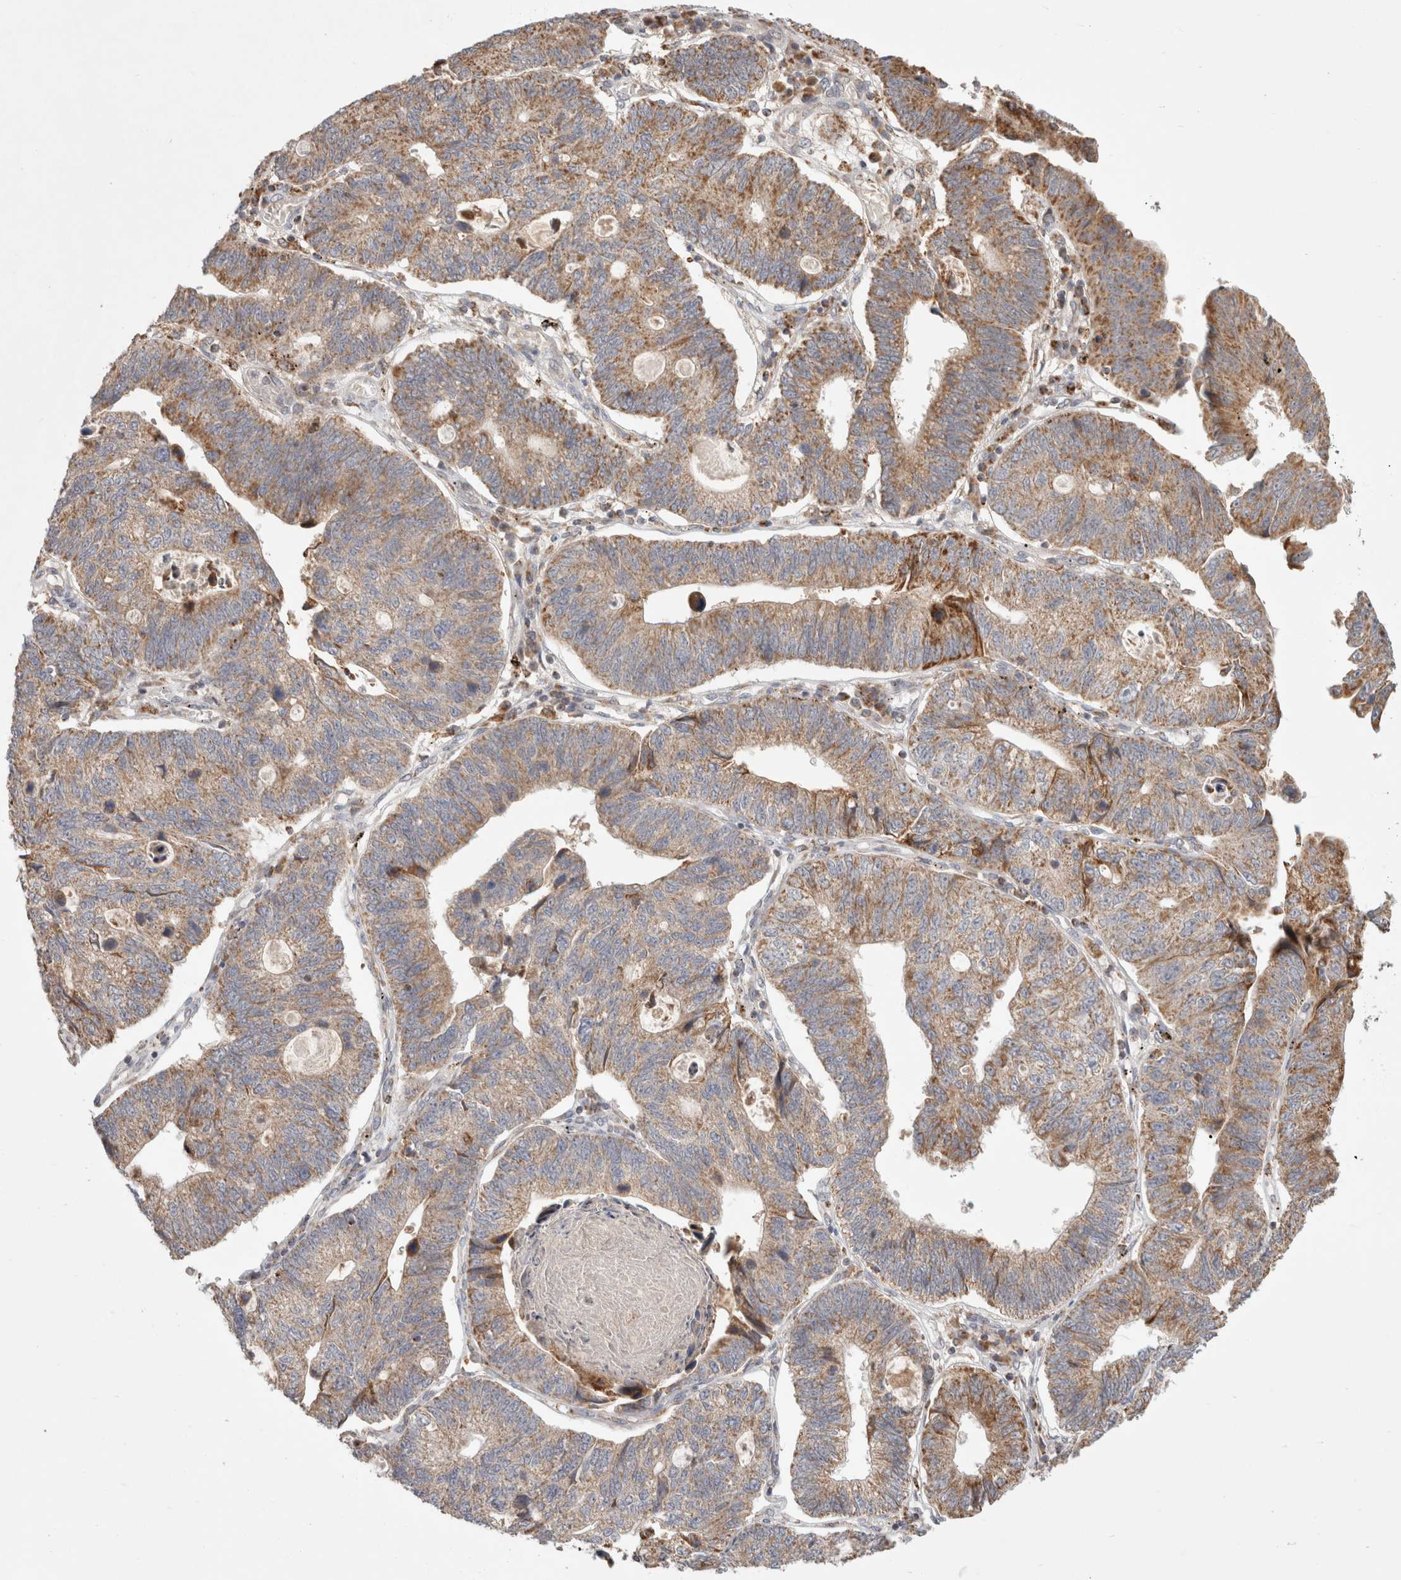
{"staining": {"intensity": "moderate", "quantity": ">75%", "location": "cytoplasmic/membranous"}, "tissue": "stomach cancer", "cell_type": "Tumor cells", "image_type": "cancer", "snomed": [{"axis": "morphology", "description": "Adenocarcinoma, NOS"}, {"axis": "topography", "description": "Stomach"}], "caption": "Stomach cancer (adenocarcinoma) stained for a protein exhibits moderate cytoplasmic/membranous positivity in tumor cells.", "gene": "HROB", "patient": {"sex": "male", "age": 59}}